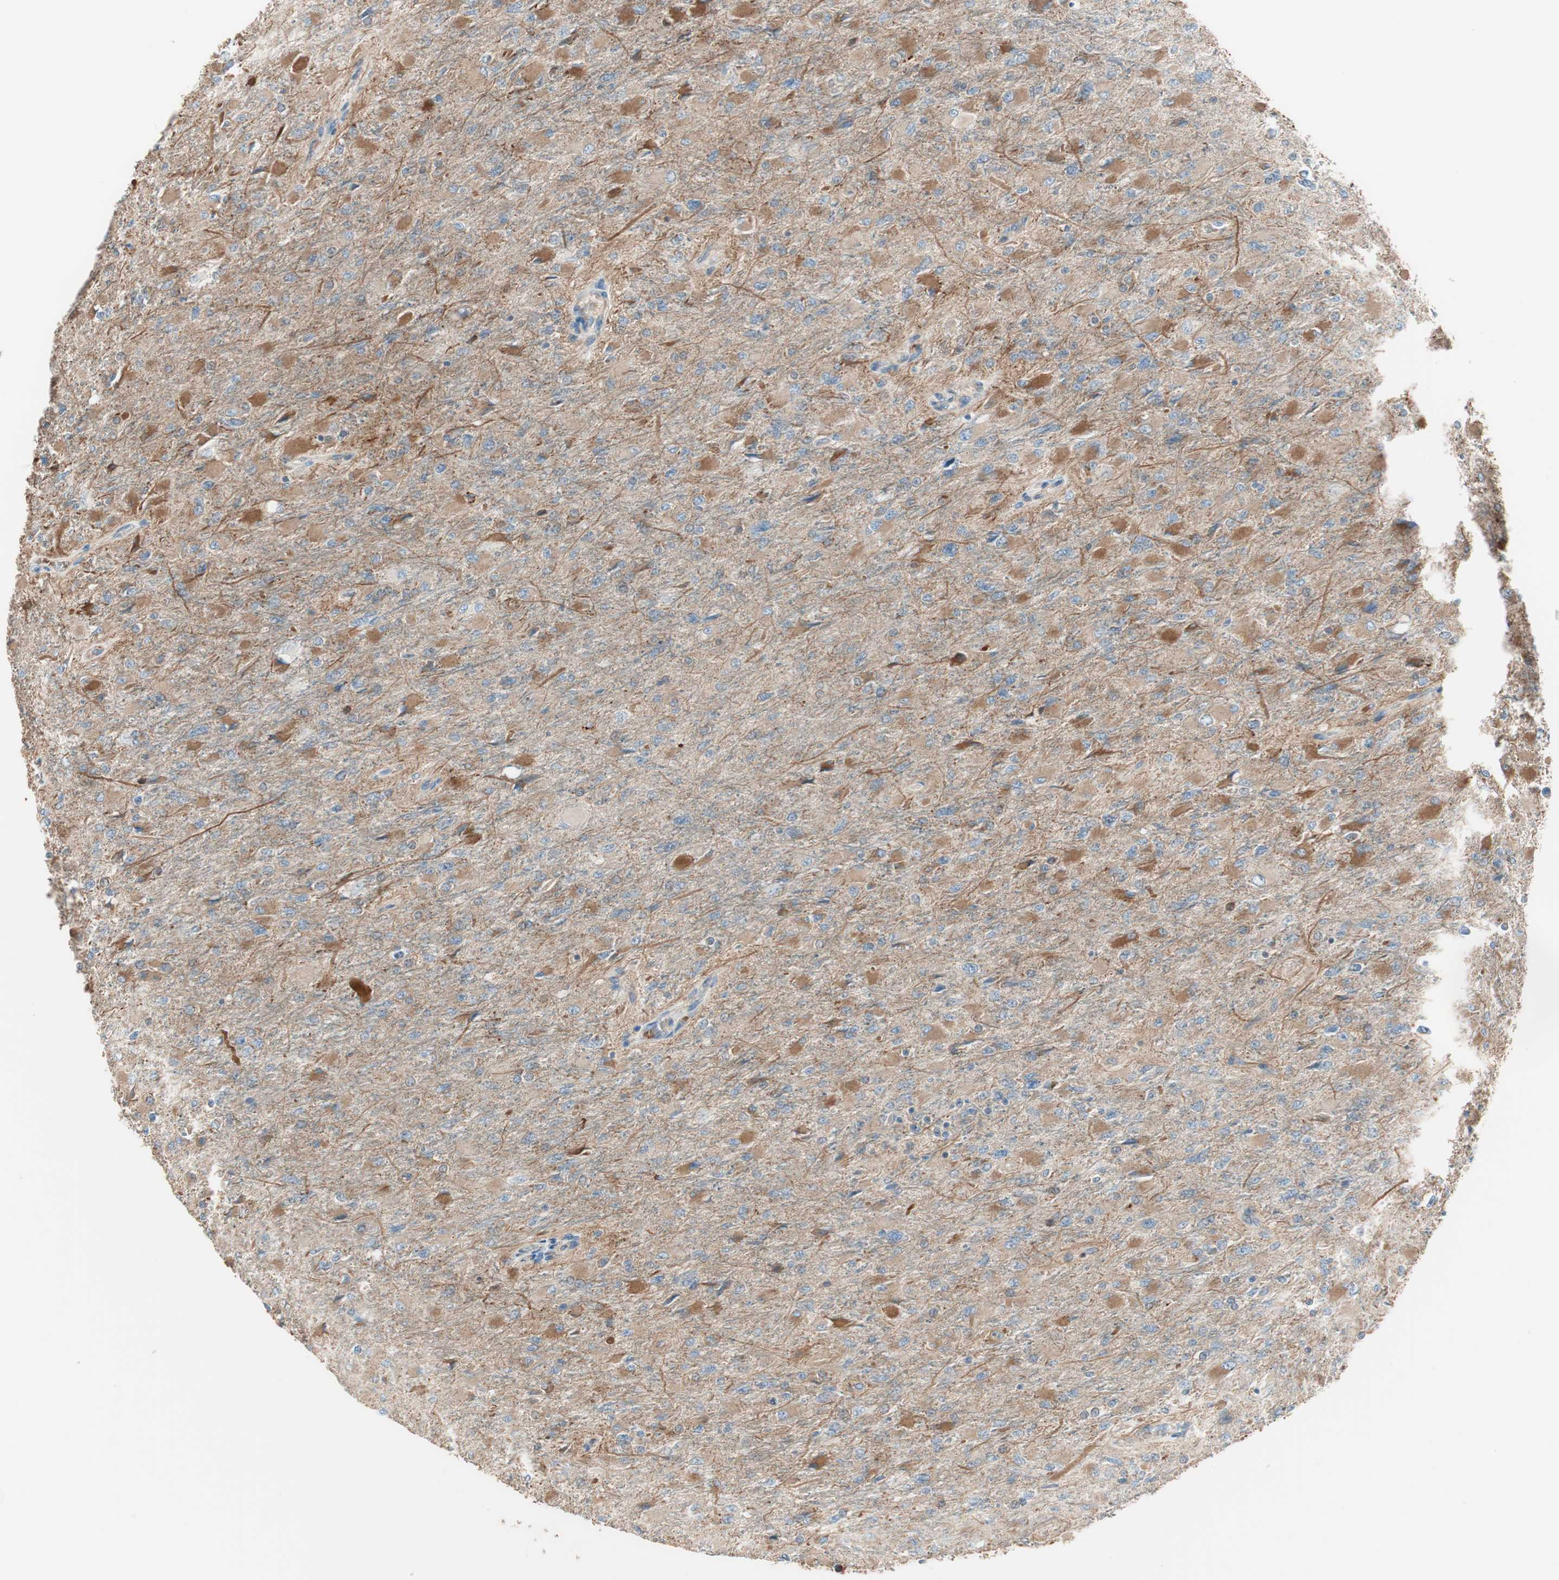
{"staining": {"intensity": "moderate", "quantity": ">75%", "location": "cytoplasmic/membranous"}, "tissue": "glioma", "cell_type": "Tumor cells", "image_type": "cancer", "snomed": [{"axis": "morphology", "description": "Glioma, malignant, High grade"}, {"axis": "topography", "description": "Cerebral cortex"}], "caption": "An IHC image of tumor tissue is shown. Protein staining in brown labels moderate cytoplasmic/membranous positivity in high-grade glioma (malignant) within tumor cells.", "gene": "SRCIN1", "patient": {"sex": "female", "age": 36}}